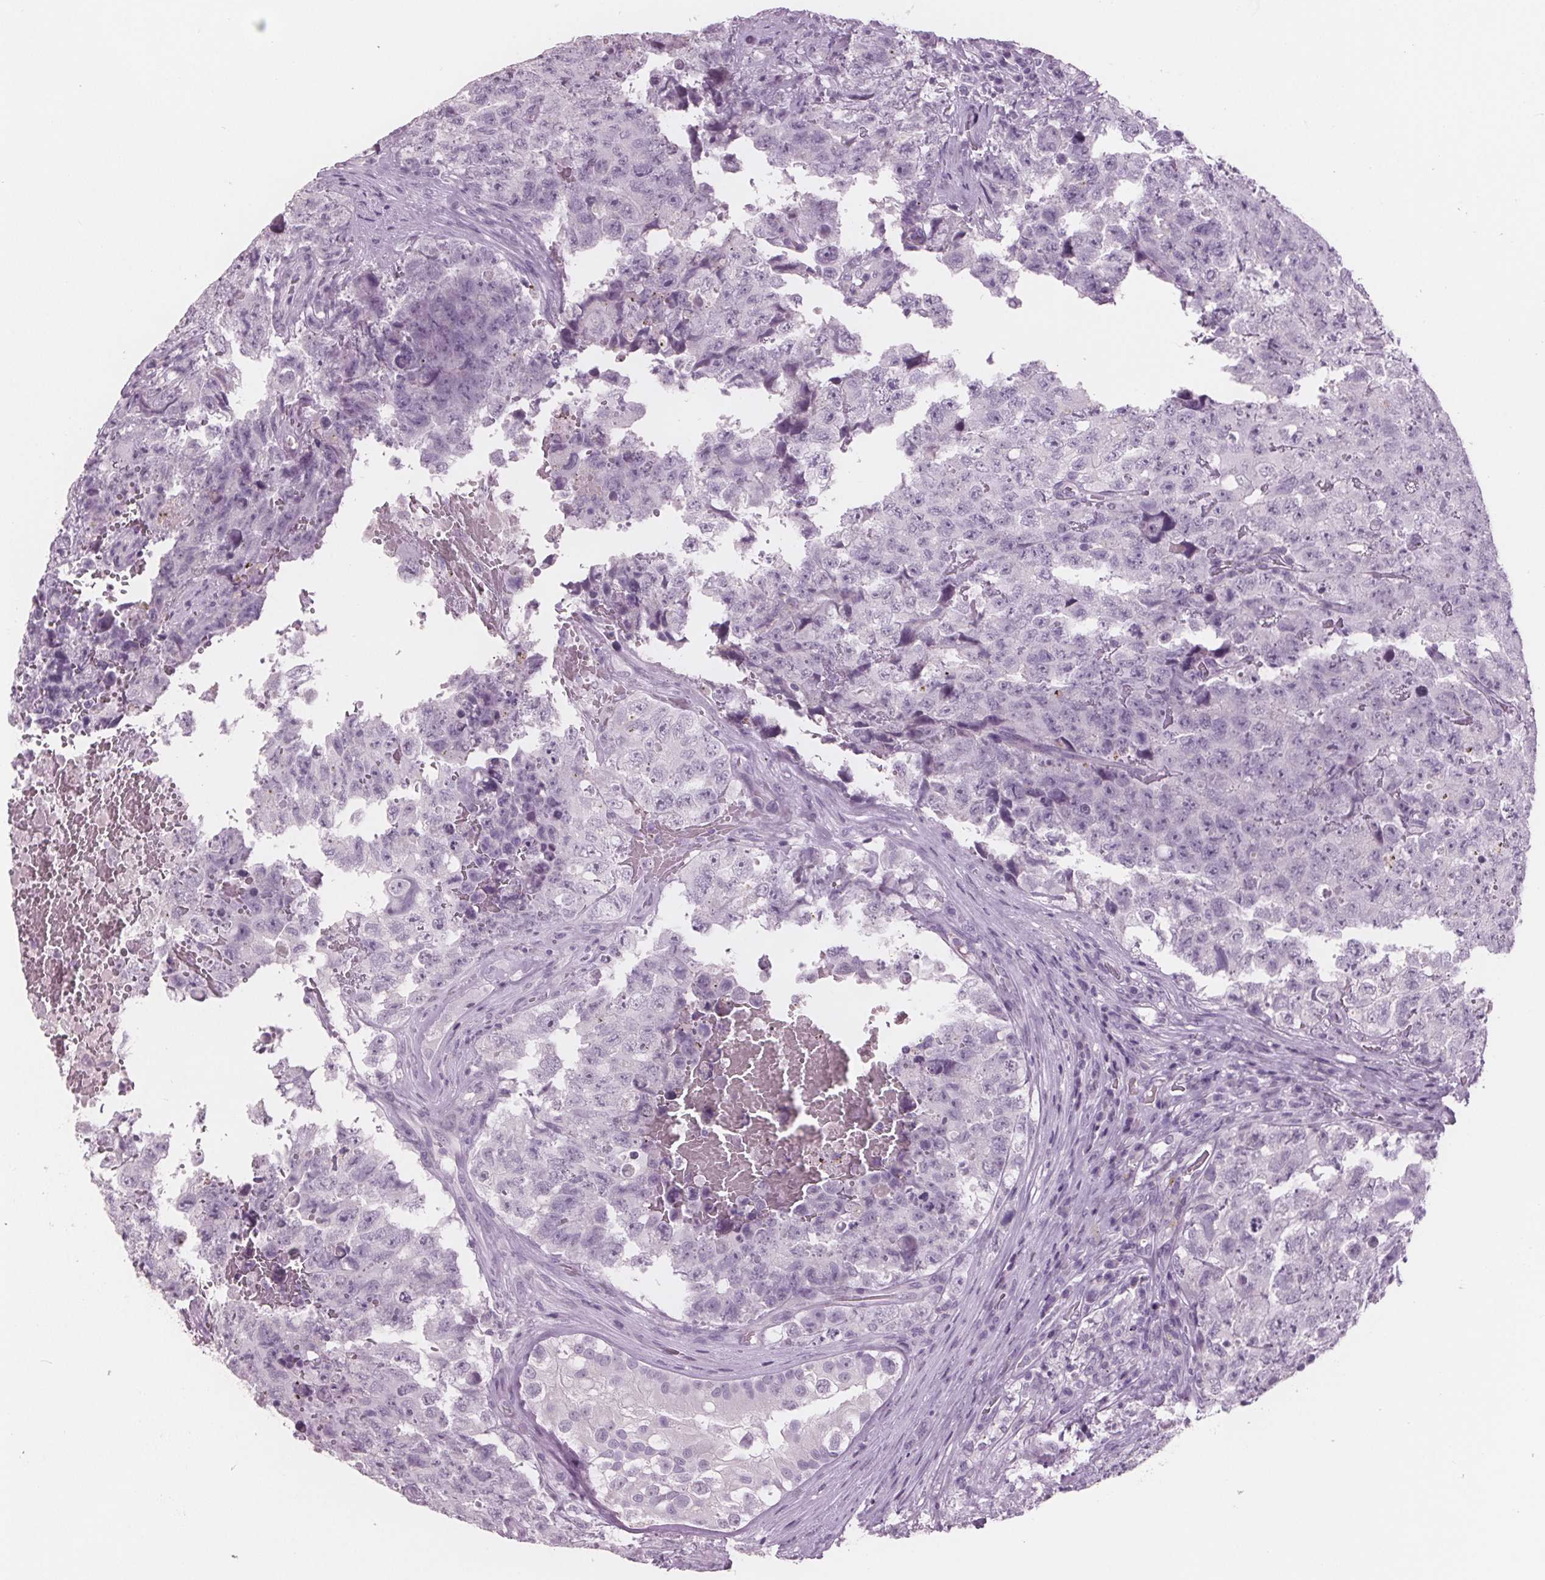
{"staining": {"intensity": "negative", "quantity": "none", "location": "none"}, "tissue": "testis cancer", "cell_type": "Tumor cells", "image_type": "cancer", "snomed": [{"axis": "morphology", "description": "Carcinoma, Embryonal, NOS"}, {"axis": "topography", "description": "Testis"}], "caption": "Tumor cells are negative for brown protein staining in testis embryonal carcinoma.", "gene": "AMBP", "patient": {"sex": "male", "age": 18}}